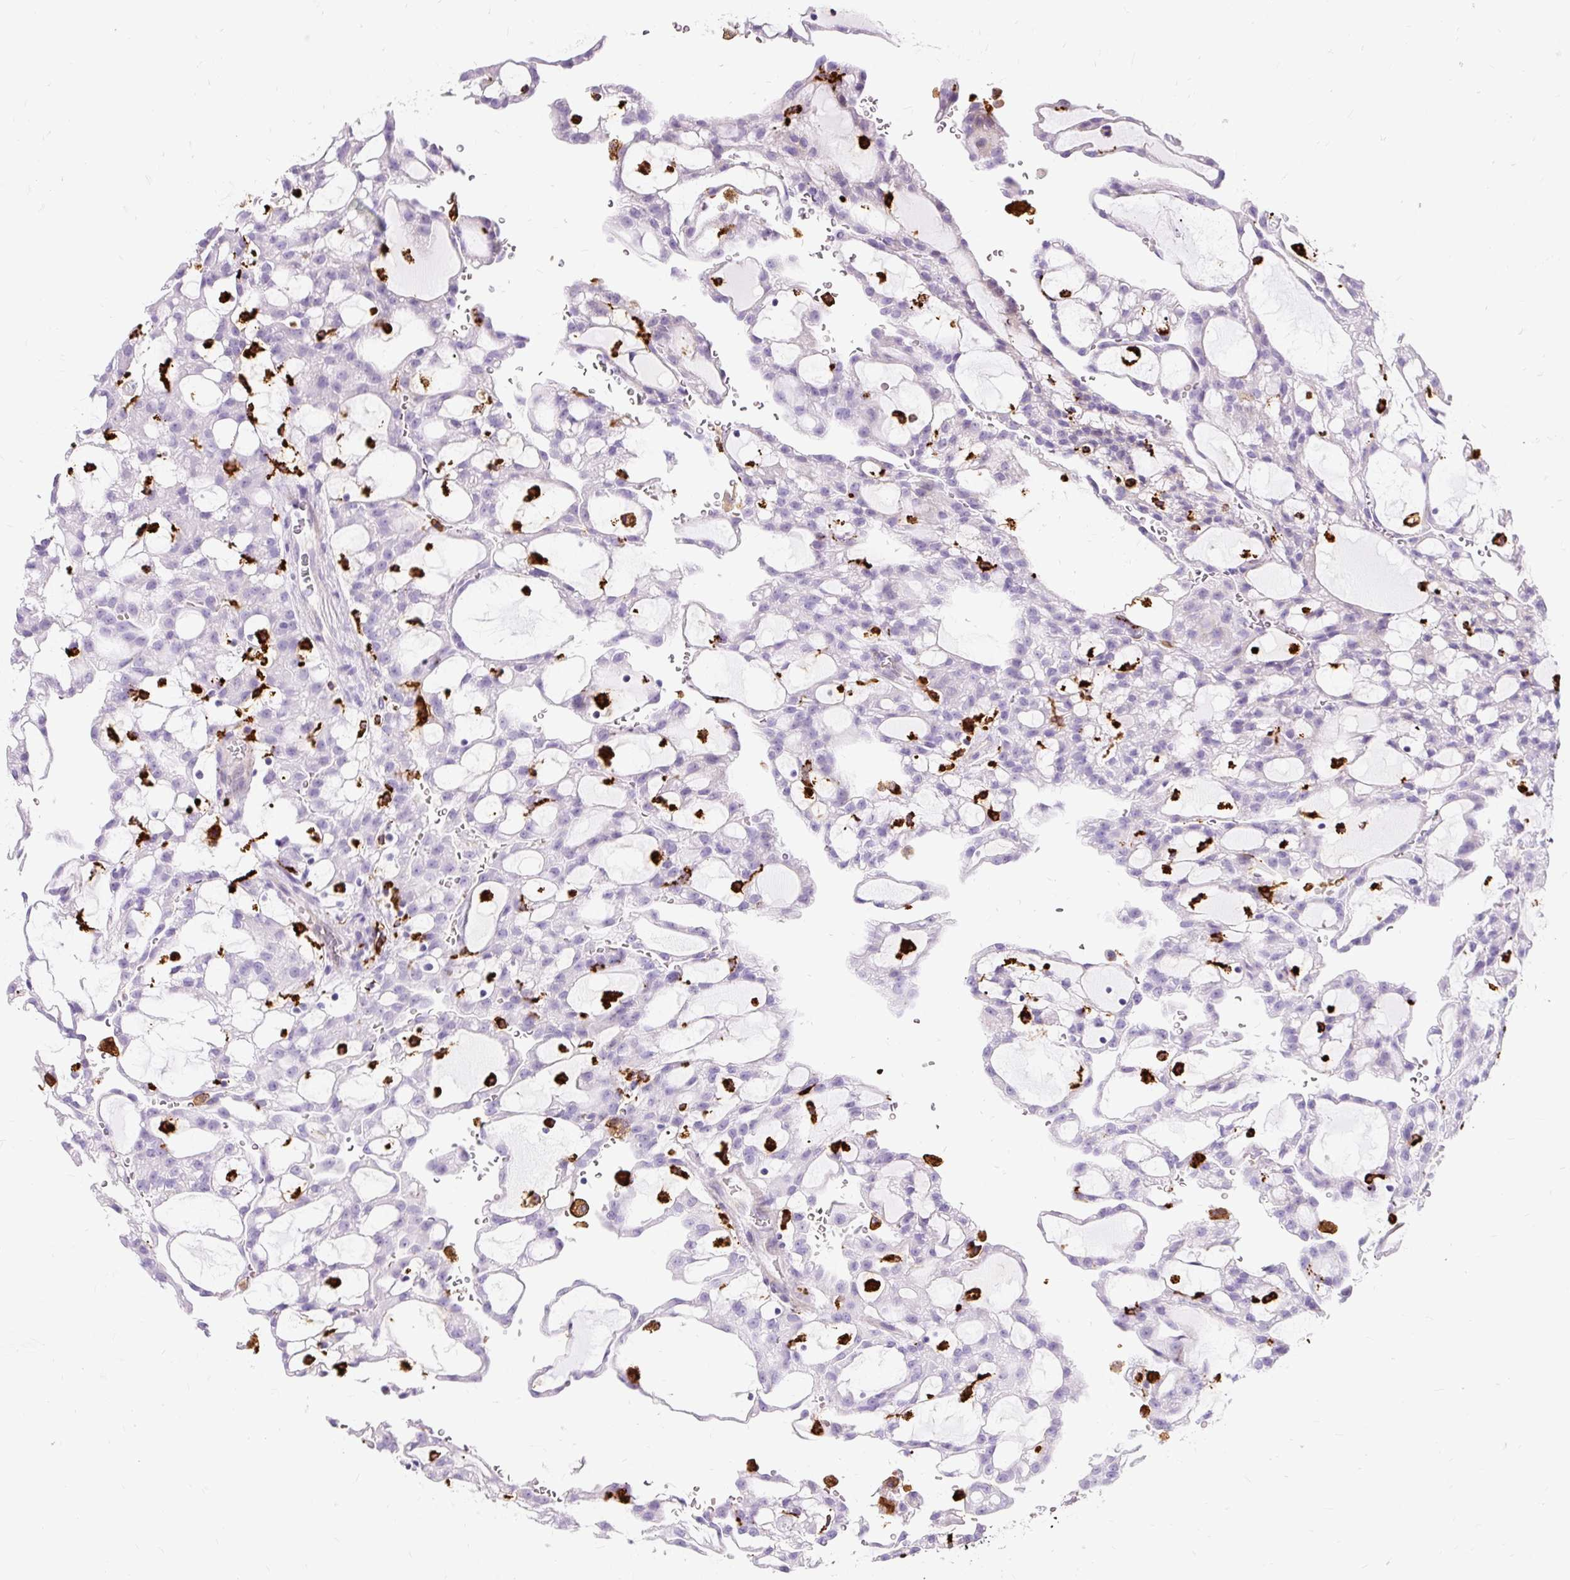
{"staining": {"intensity": "negative", "quantity": "none", "location": "none"}, "tissue": "renal cancer", "cell_type": "Tumor cells", "image_type": "cancer", "snomed": [{"axis": "morphology", "description": "Adenocarcinoma, NOS"}, {"axis": "topography", "description": "Kidney"}], "caption": "Immunohistochemistry (IHC) of human renal adenocarcinoma shows no staining in tumor cells.", "gene": "HLA-DRA", "patient": {"sex": "male", "age": 63}}